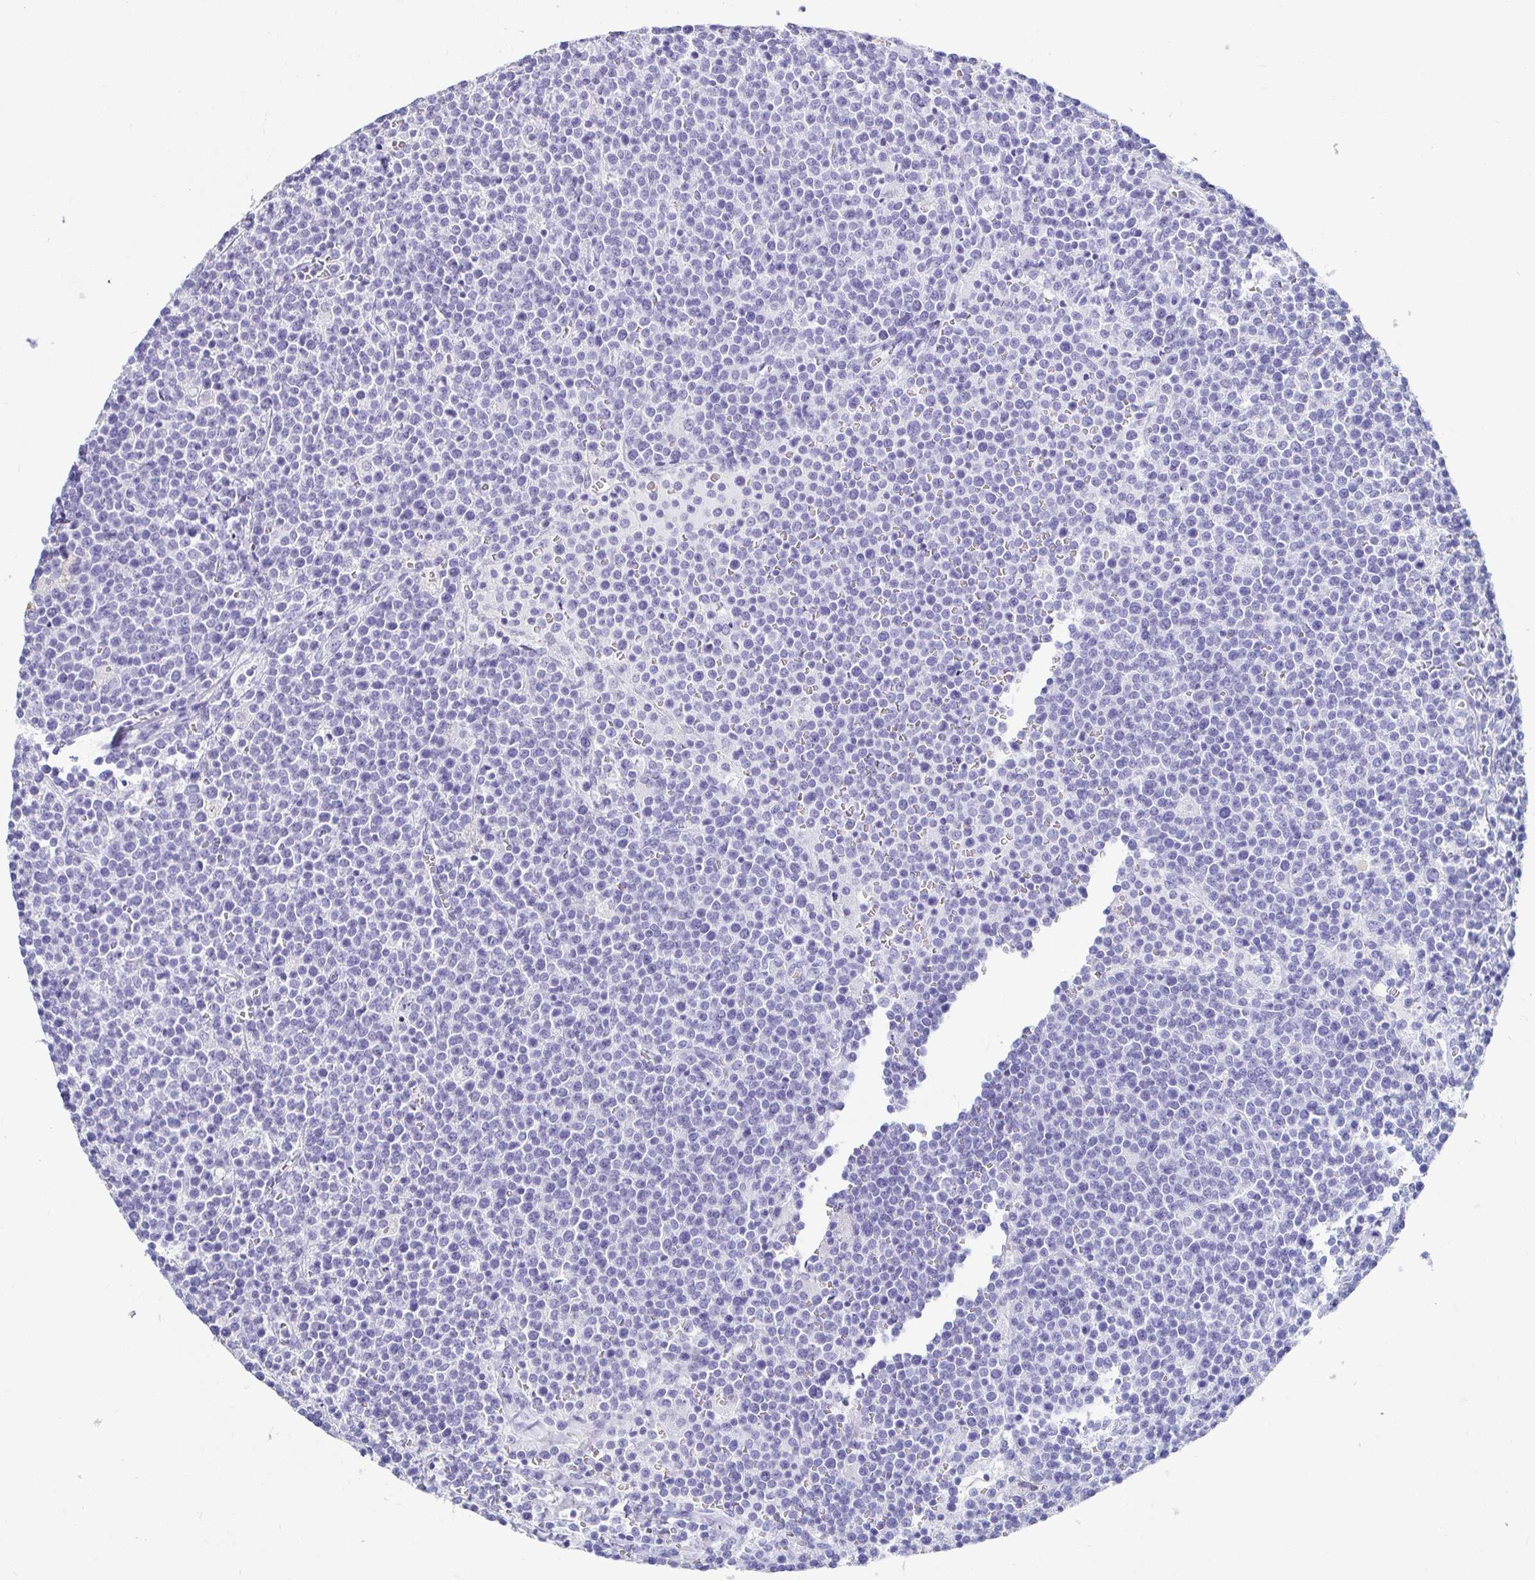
{"staining": {"intensity": "negative", "quantity": "none", "location": "none"}, "tissue": "lymphoma", "cell_type": "Tumor cells", "image_type": "cancer", "snomed": [{"axis": "morphology", "description": "Malignant lymphoma, non-Hodgkin's type, High grade"}, {"axis": "topography", "description": "Lymph node"}], "caption": "There is no significant expression in tumor cells of high-grade malignant lymphoma, non-Hodgkin's type.", "gene": "ZPBP2", "patient": {"sex": "male", "age": 61}}